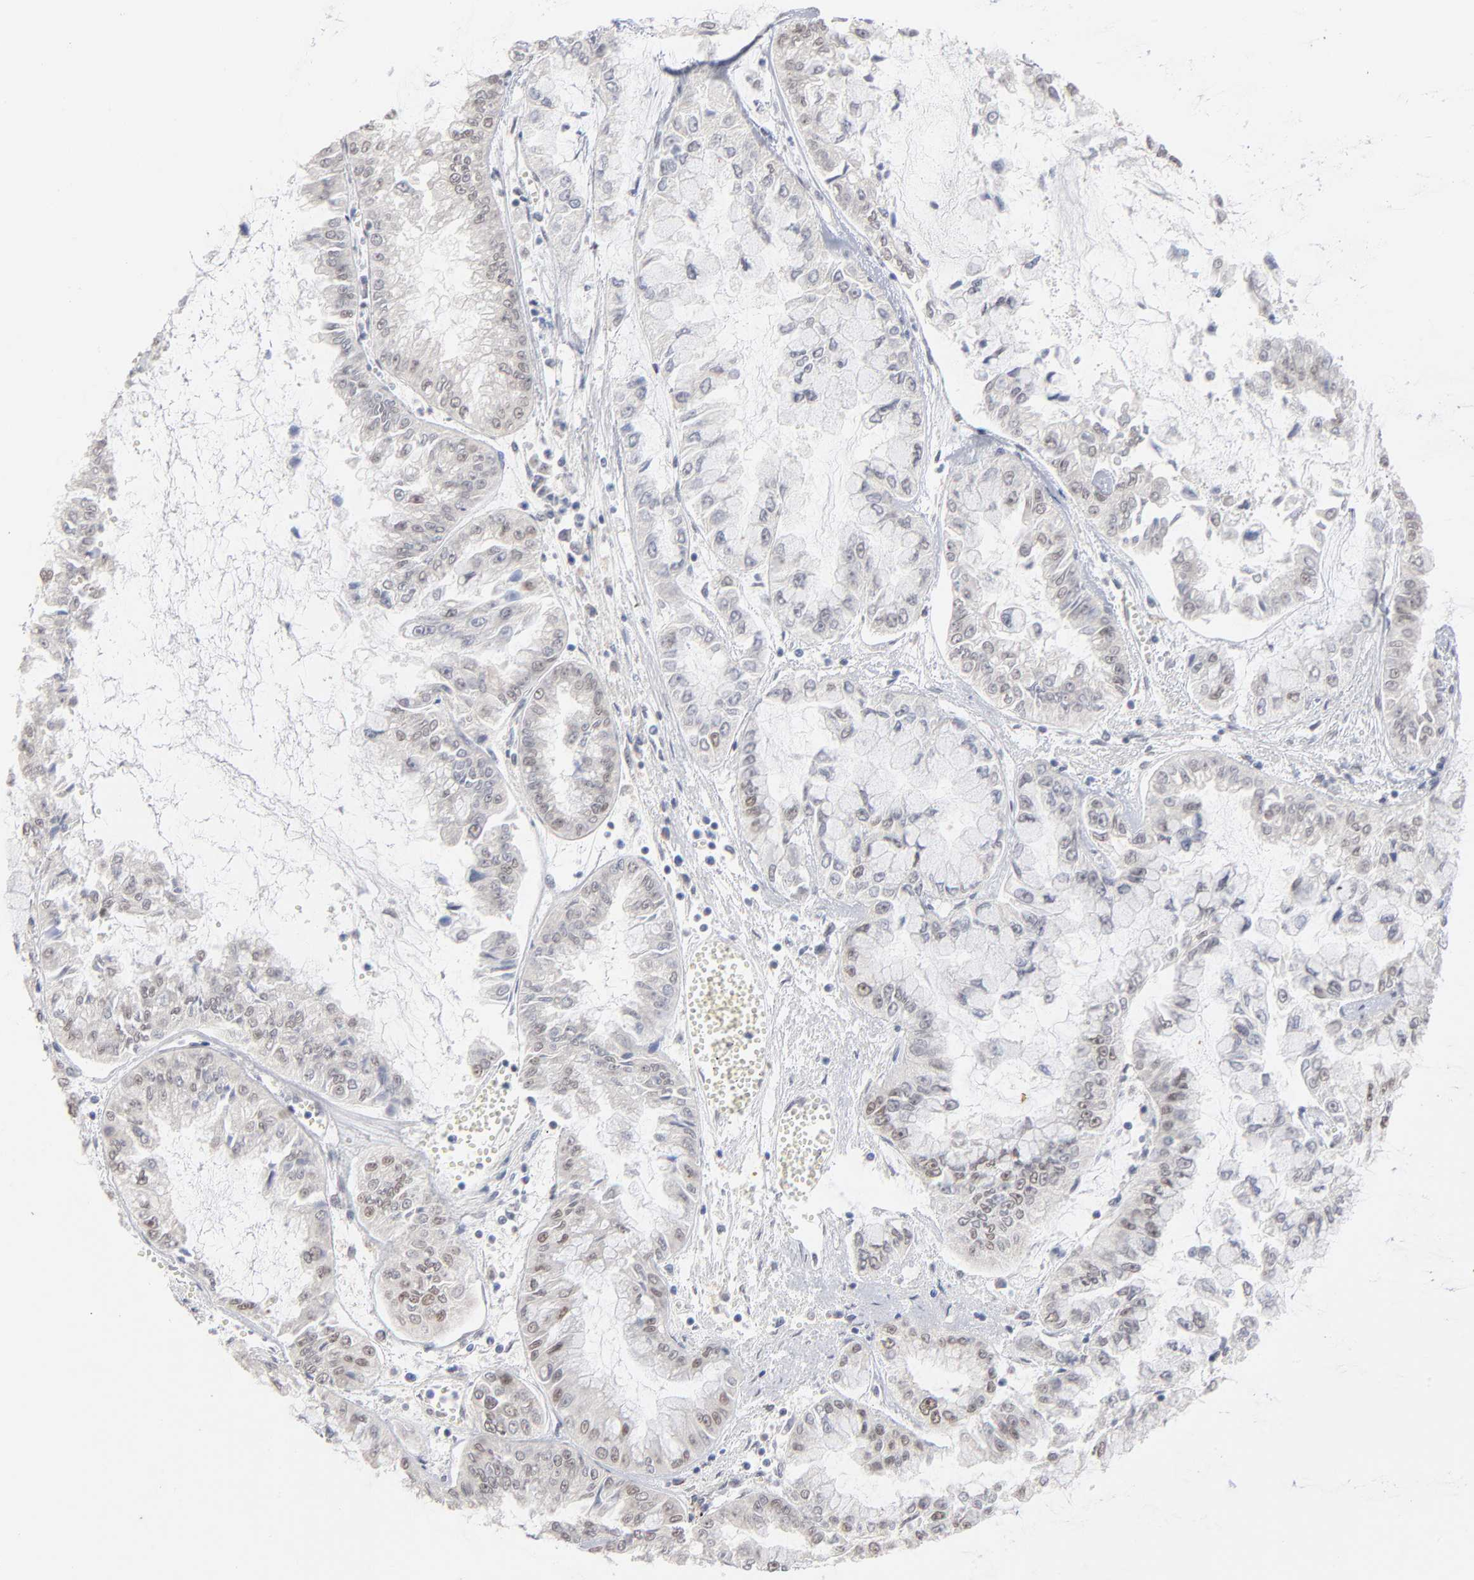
{"staining": {"intensity": "negative", "quantity": "none", "location": "none"}, "tissue": "liver cancer", "cell_type": "Tumor cells", "image_type": "cancer", "snomed": [{"axis": "morphology", "description": "Cholangiocarcinoma"}, {"axis": "topography", "description": "Liver"}], "caption": "Immunohistochemical staining of human liver cholangiocarcinoma demonstrates no significant positivity in tumor cells. (DAB (3,3'-diaminobenzidine) IHC, high magnification).", "gene": "MBIP", "patient": {"sex": "female", "age": 79}}